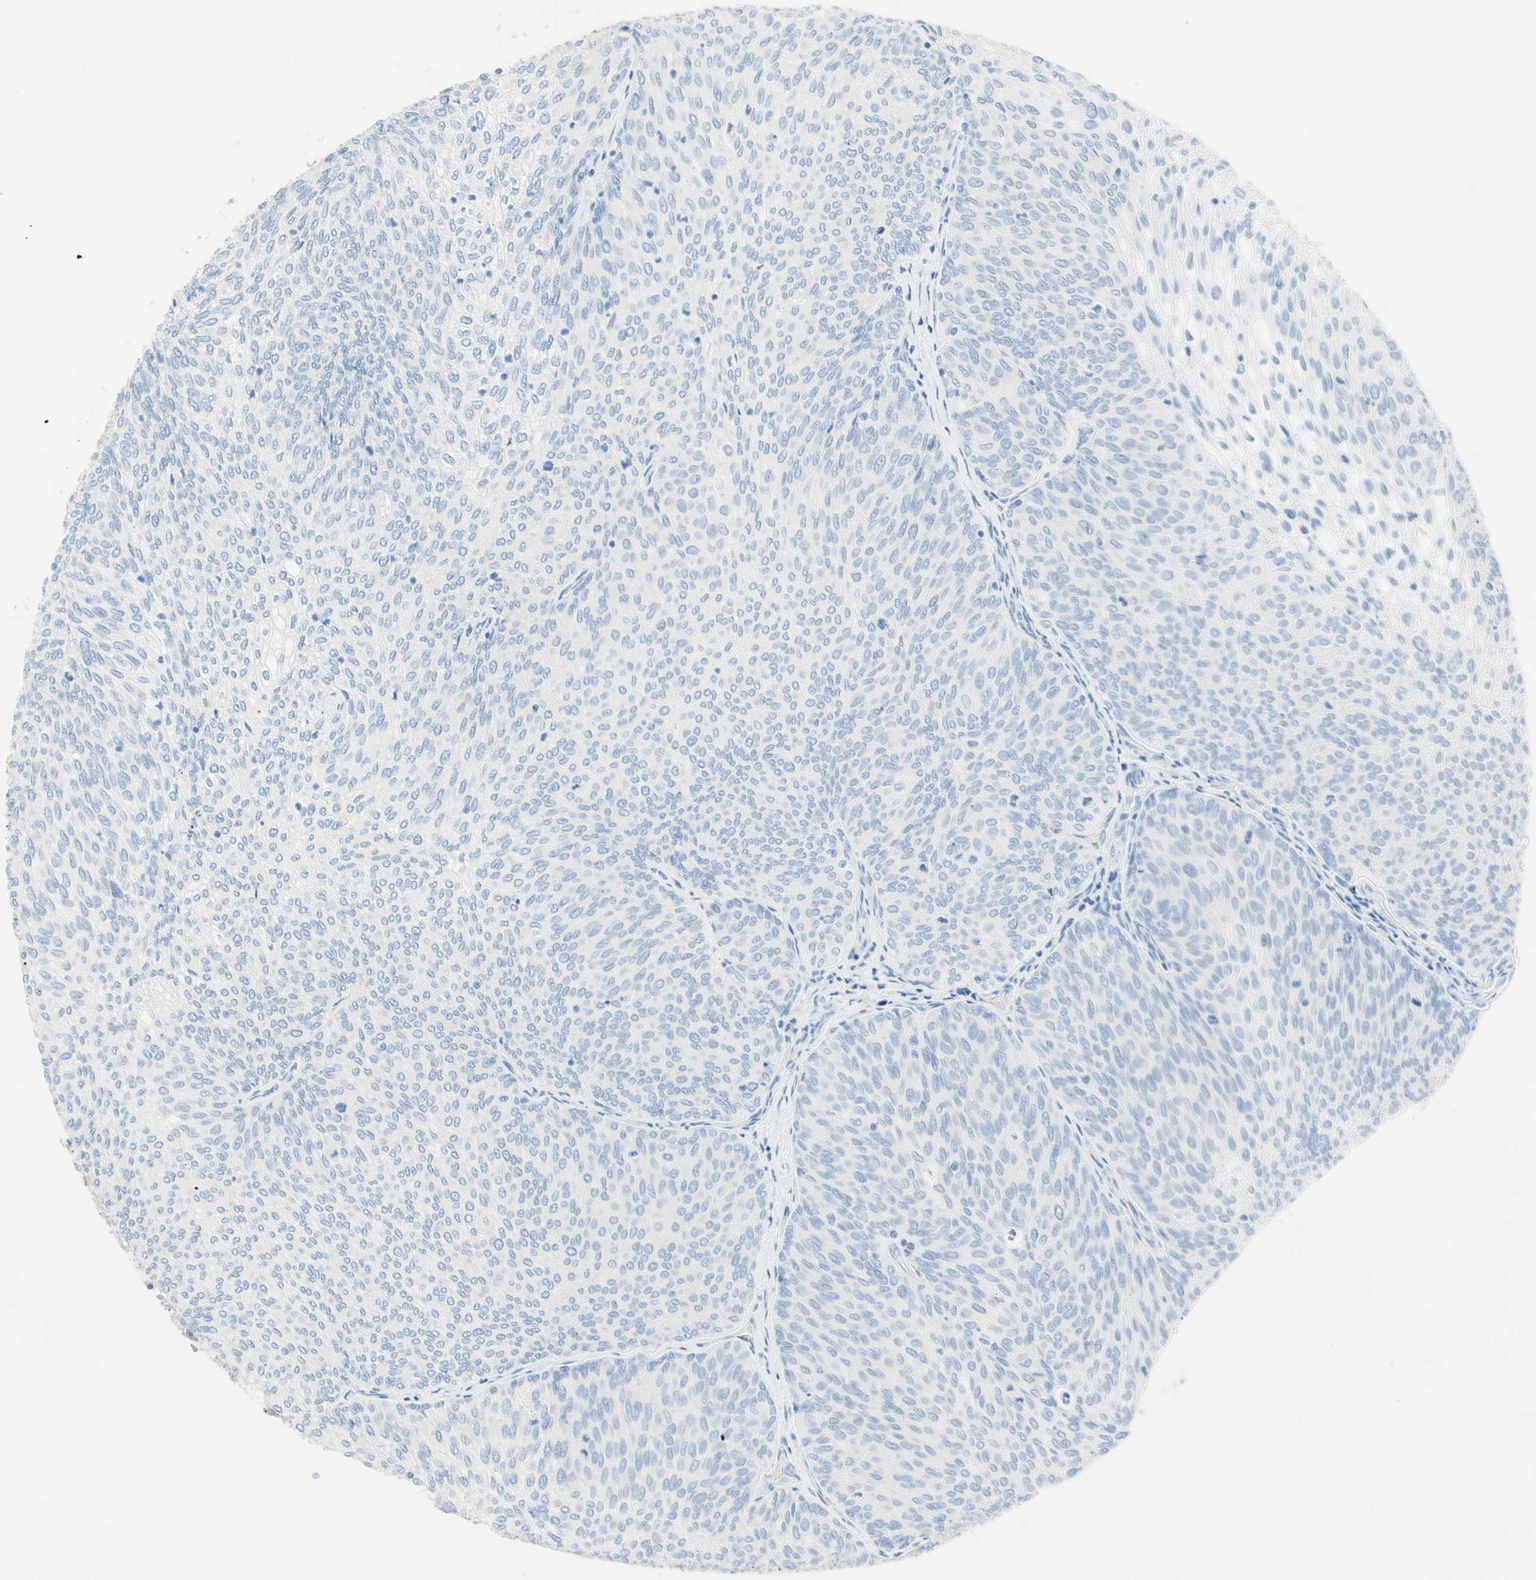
{"staining": {"intensity": "negative", "quantity": "none", "location": "none"}, "tissue": "urothelial cancer", "cell_type": "Tumor cells", "image_type": "cancer", "snomed": [{"axis": "morphology", "description": "Urothelial carcinoma, Low grade"}, {"axis": "topography", "description": "Urinary bladder"}], "caption": "Tumor cells are negative for brown protein staining in urothelial cancer.", "gene": "IL6ST", "patient": {"sex": "female", "age": 79}}